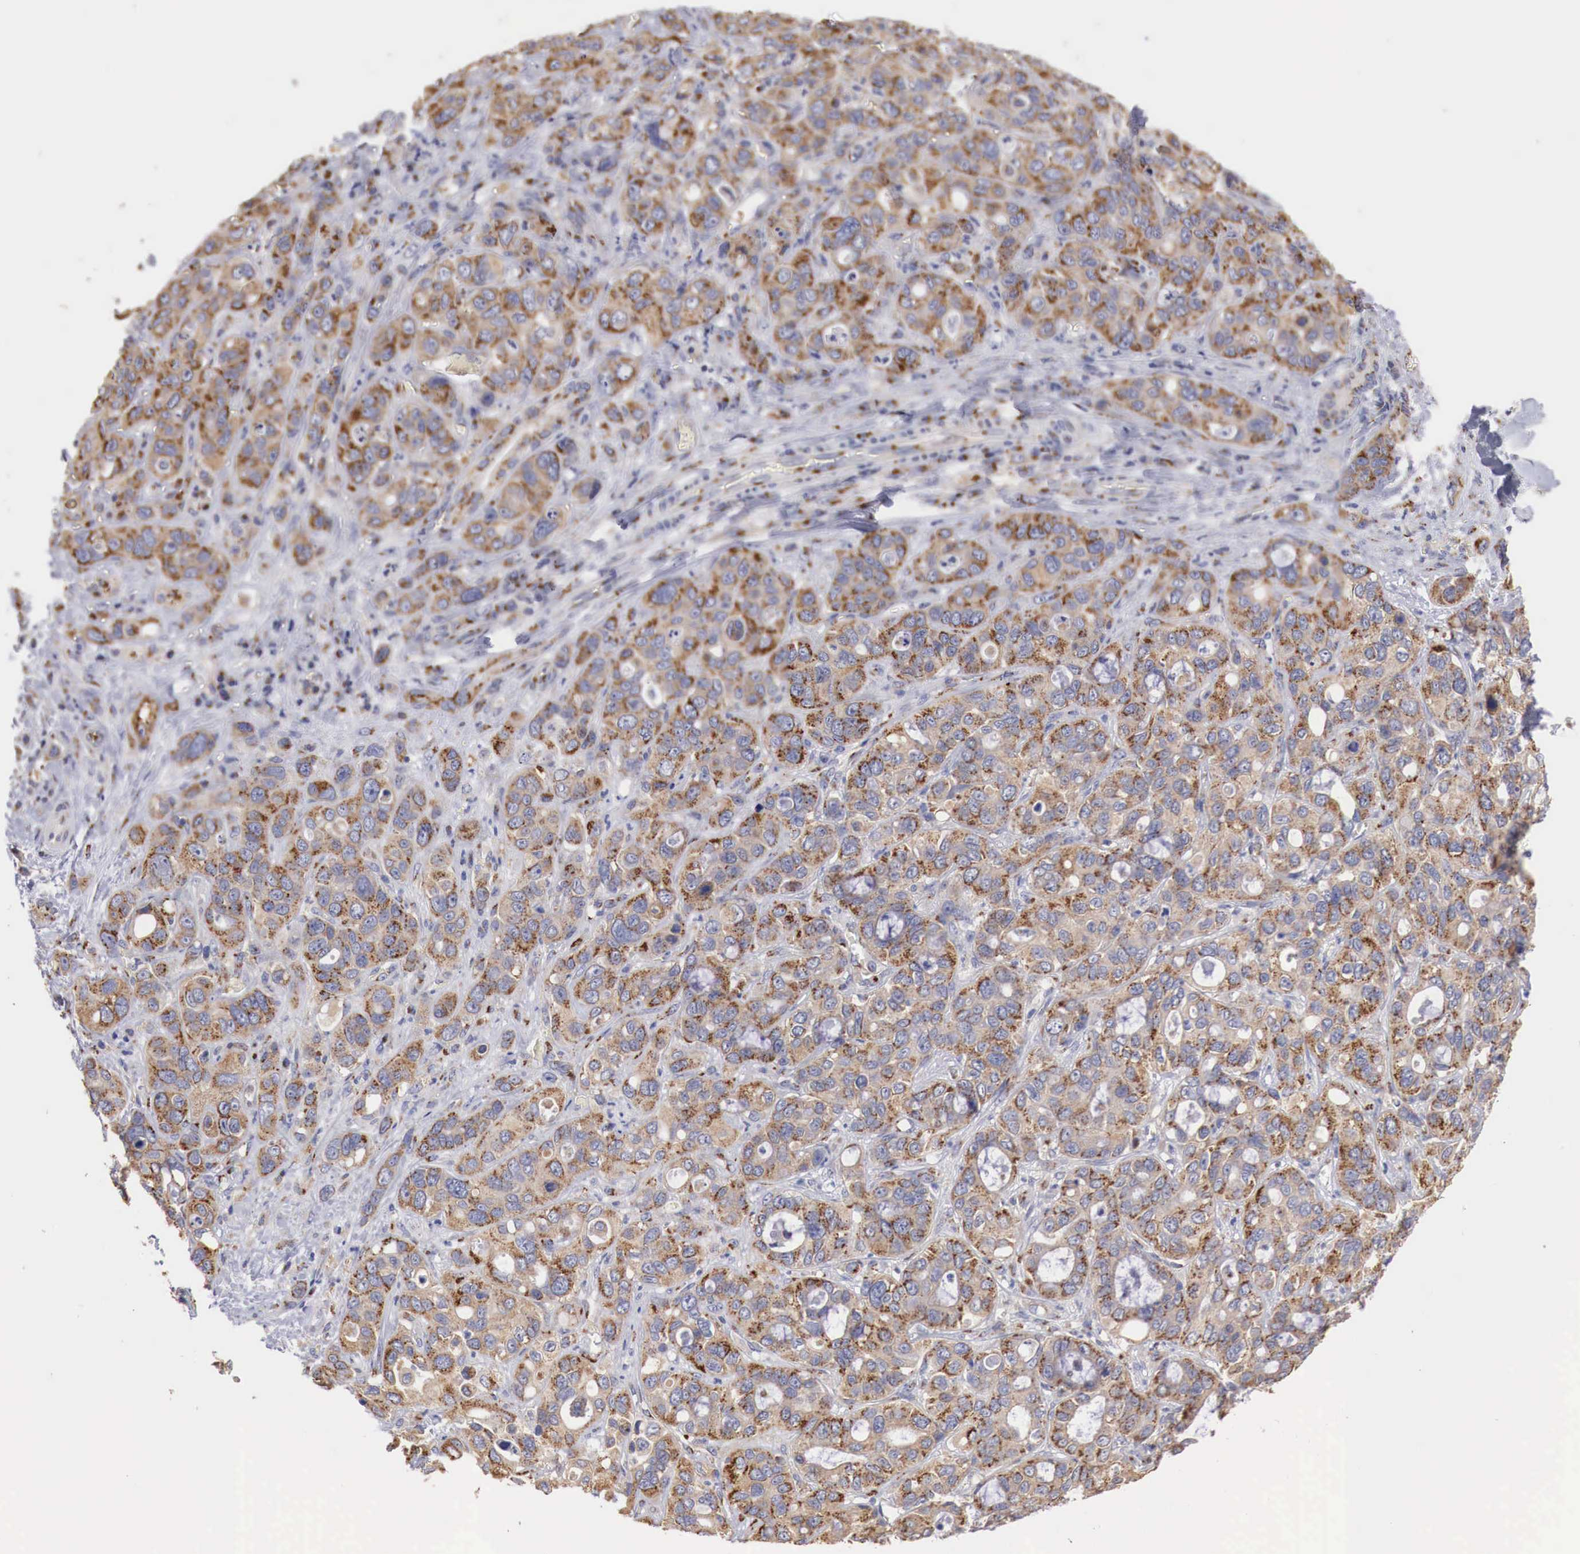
{"staining": {"intensity": "moderate", "quantity": "25%-75%", "location": "cytoplasmic/membranous"}, "tissue": "liver cancer", "cell_type": "Tumor cells", "image_type": "cancer", "snomed": [{"axis": "morphology", "description": "Cholangiocarcinoma"}, {"axis": "topography", "description": "Liver"}], "caption": "IHC staining of liver cancer, which displays medium levels of moderate cytoplasmic/membranous staining in approximately 25%-75% of tumor cells indicating moderate cytoplasmic/membranous protein expression. The staining was performed using DAB (brown) for protein detection and nuclei were counterstained in hematoxylin (blue).", "gene": "SYAP1", "patient": {"sex": "female", "age": 79}}